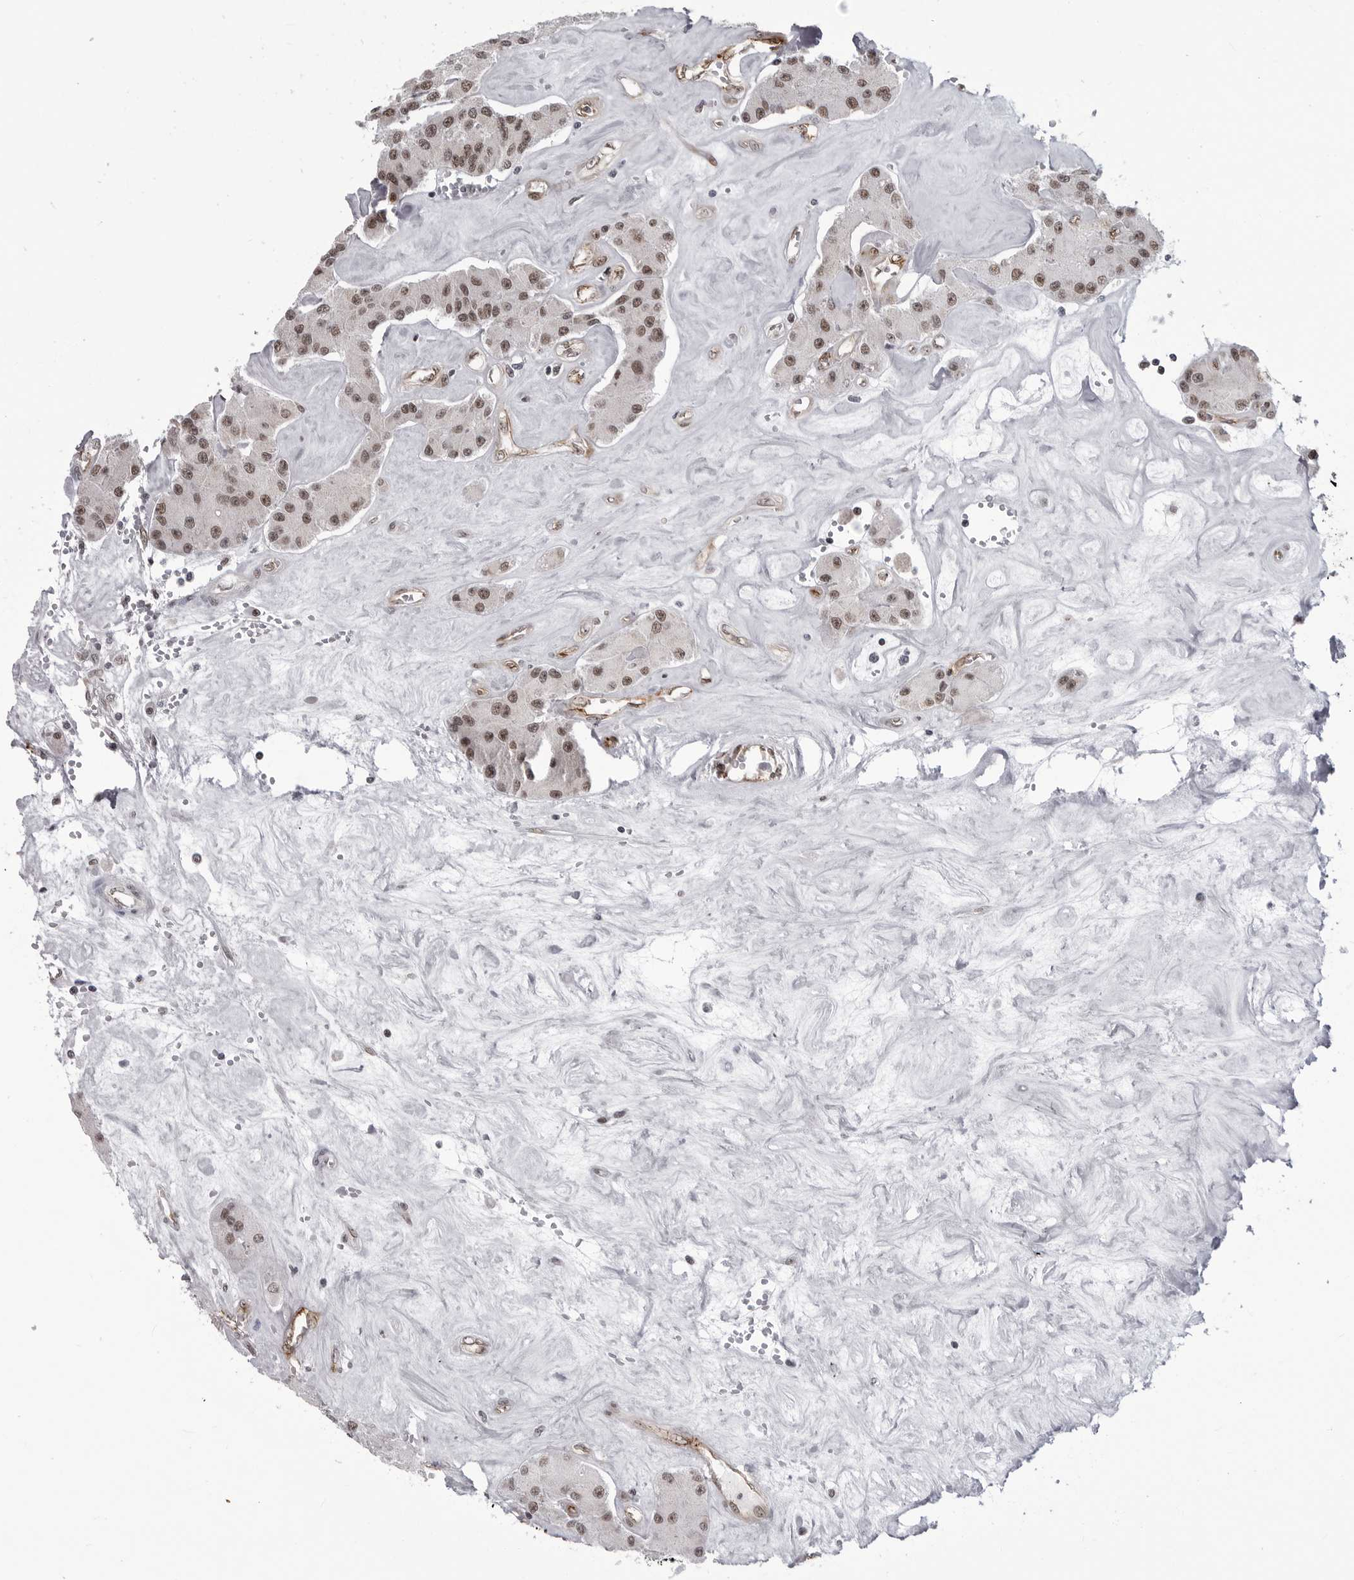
{"staining": {"intensity": "moderate", "quantity": ">75%", "location": "nuclear"}, "tissue": "carcinoid", "cell_type": "Tumor cells", "image_type": "cancer", "snomed": [{"axis": "morphology", "description": "Carcinoid, malignant, NOS"}, {"axis": "topography", "description": "Pancreas"}], "caption": "About >75% of tumor cells in human carcinoid (malignant) display moderate nuclear protein expression as visualized by brown immunohistochemical staining.", "gene": "RNF26", "patient": {"sex": "male", "age": 41}}